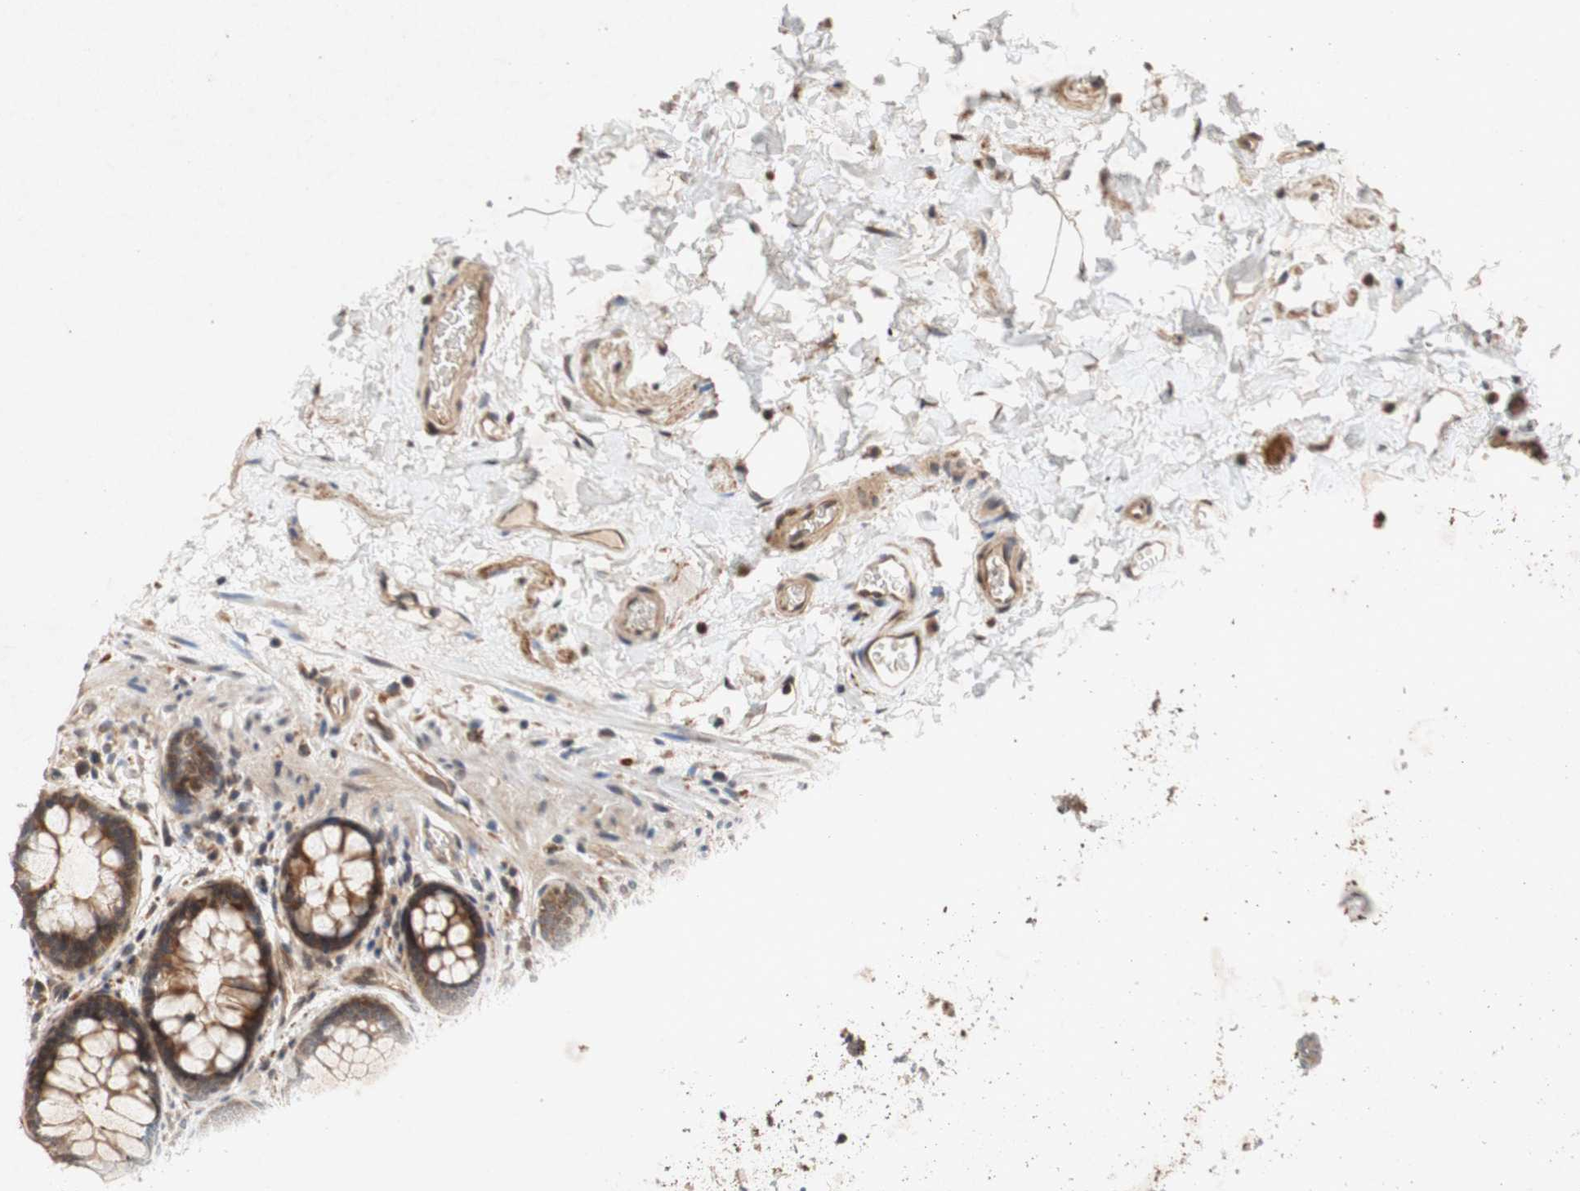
{"staining": {"intensity": "weak", "quantity": ">75%", "location": "cytoplasmic/membranous"}, "tissue": "colon", "cell_type": "Endothelial cells", "image_type": "normal", "snomed": [{"axis": "morphology", "description": "Normal tissue, NOS"}, {"axis": "topography", "description": "Colon"}], "caption": "Colon stained for a protein displays weak cytoplasmic/membranous positivity in endothelial cells. Using DAB (3,3'-diaminobenzidine) (brown) and hematoxylin (blue) stains, captured at high magnification using brightfield microscopy.", "gene": "PIN1", "patient": {"sex": "female", "age": 80}}